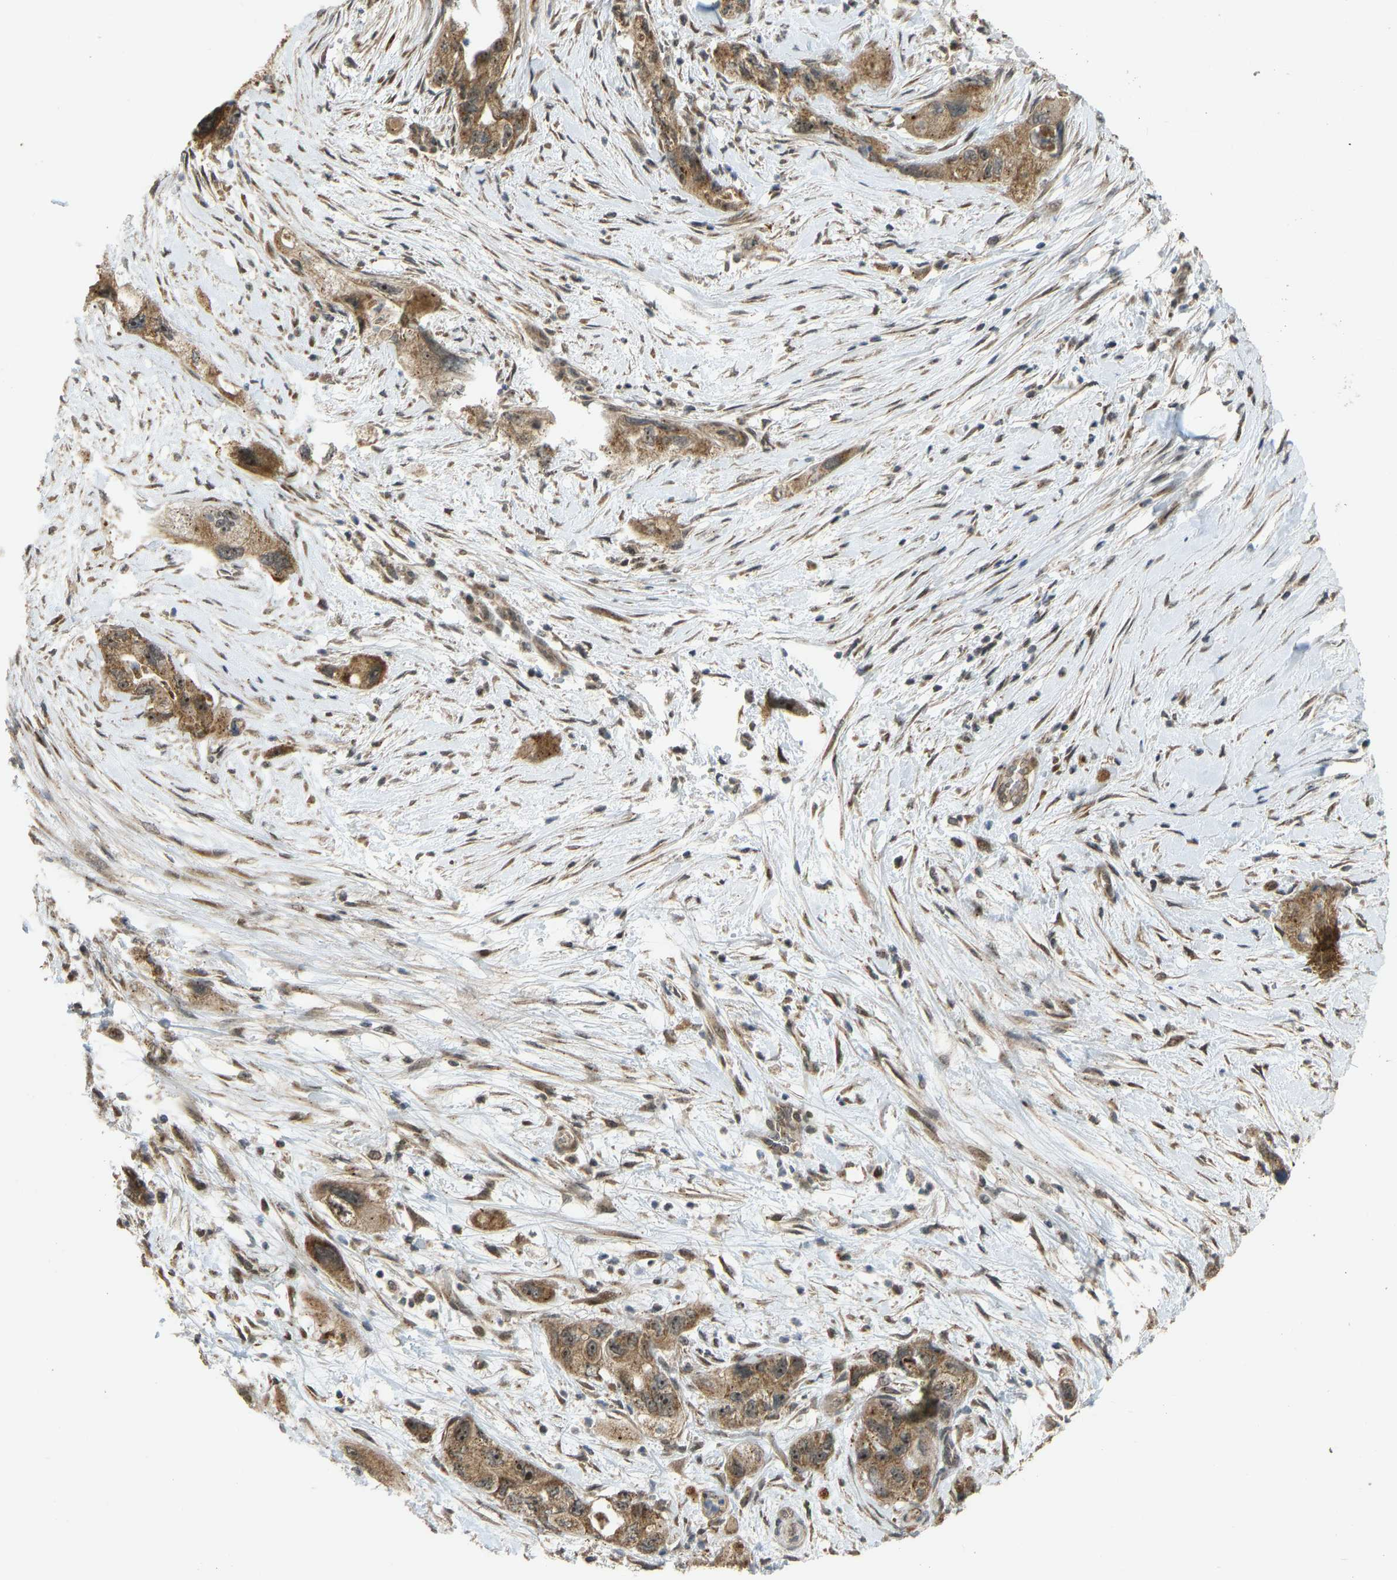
{"staining": {"intensity": "moderate", "quantity": ">75%", "location": "cytoplasmic/membranous"}, "tissue": "pancreatic cancer", "cell_type": "Tumor cells", "image_type": "cancer", "snomed": [{"axis": "morphology", "description": "Adenocarcinoma, NOS"}, {"axis": "topography", "description": "Pancreas"}], "caption": "Immunohistochemistry histopathology image of human pancreatic cancer (adenocarcinoma) stained for a protein (brown), which exhibits medium levels of moderate cytoplasmic/membranous staining in approximately >75% of tumor cells.", "gene": "ACADS", "patient": {"sex": "female", "age": 73}}